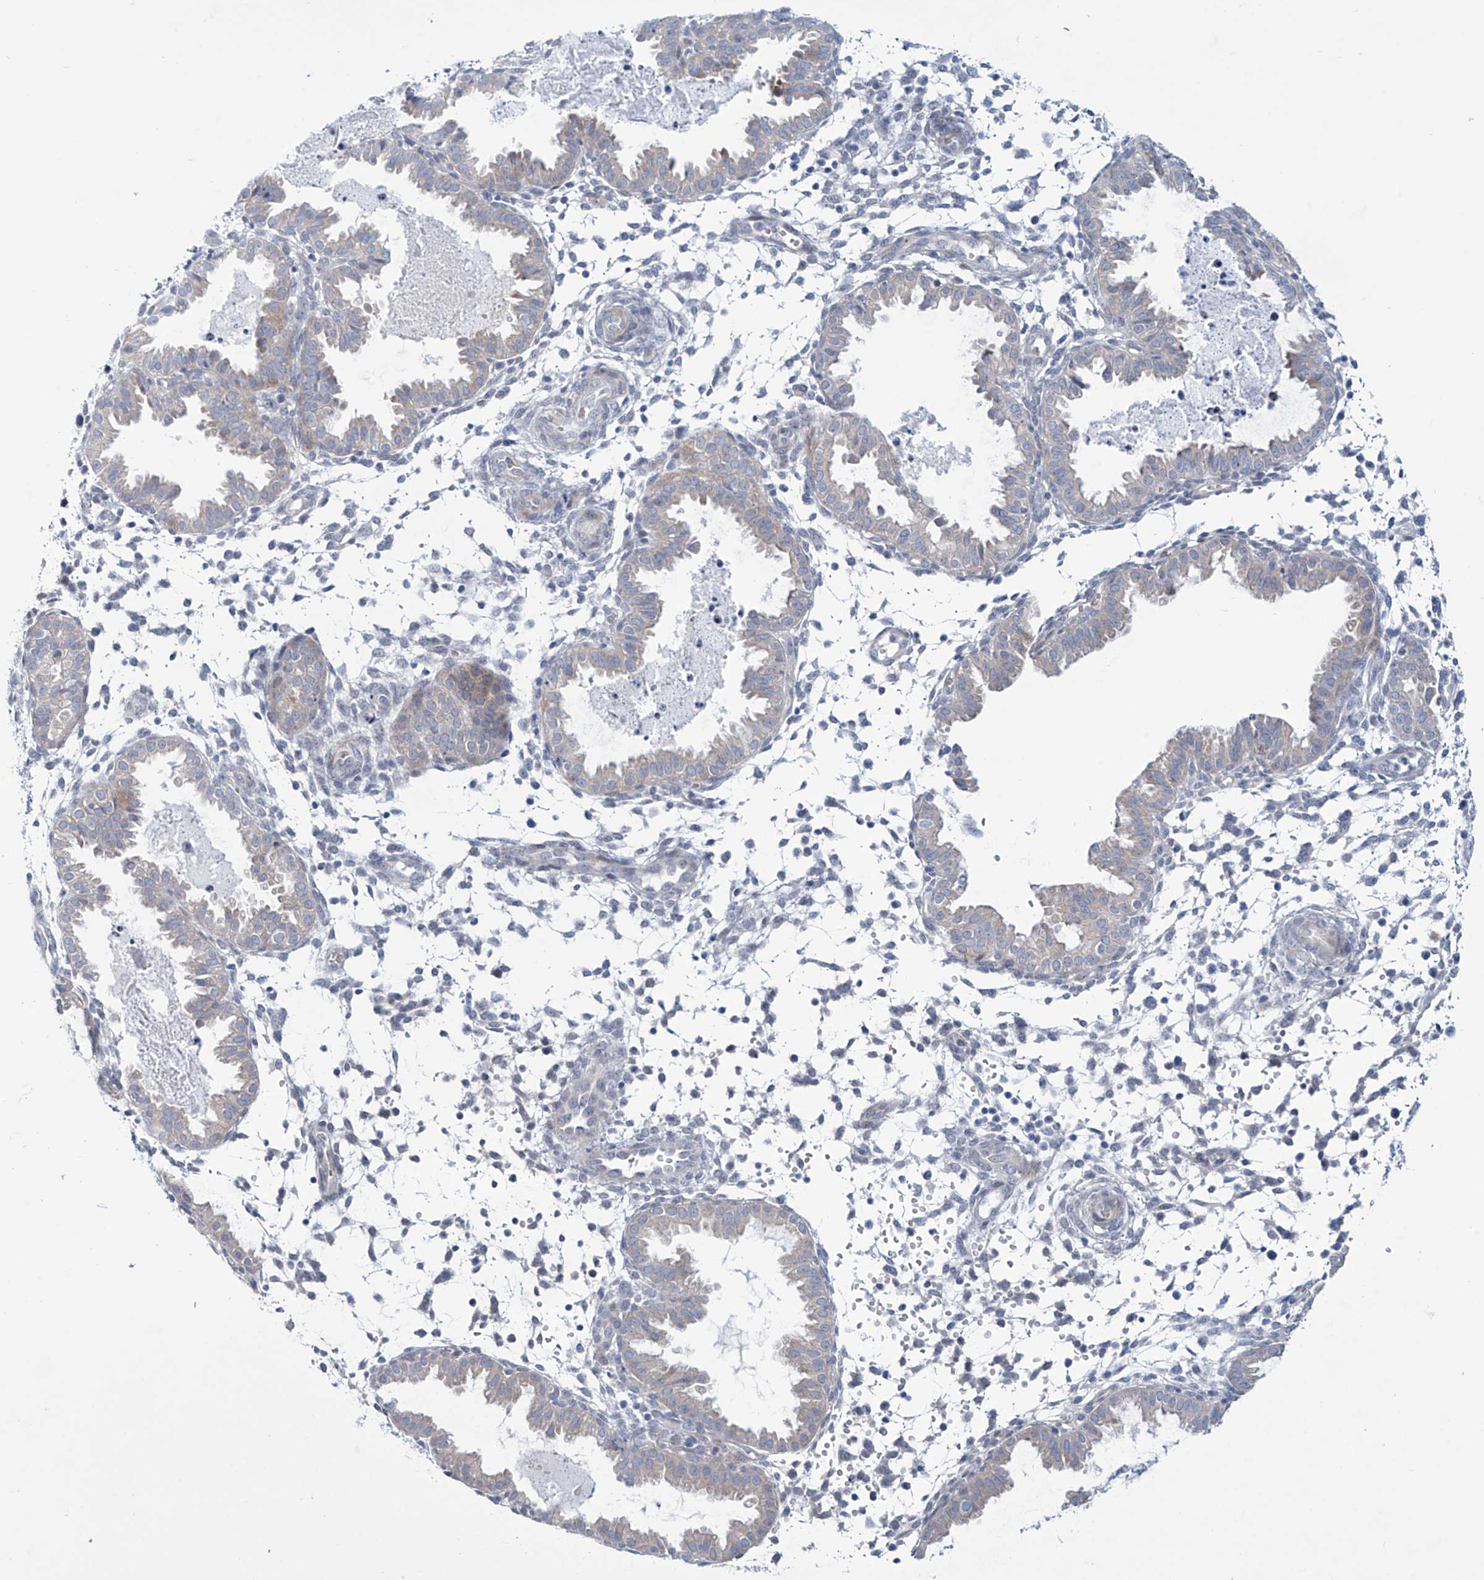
{"staining": {"intensity": "negative", "quantity": "none", "location": "none"}, "tissue": "endometrium", "cell_type": "Cells in endometrial stroma", "image_type": "normal", "snomed": [{"axis": "morphology", "description": "Normal tissue, NOS"}, {"axis": "topography", "description": "Endometrium"}], "caption": "Immunohistochemistry of benign endometrium reveals no staining in cells in endometrial stroma. (Stains: DAB (3,3'-diaminobenzidine) immunohistochemistry (IHC) with hematoxylin counter stain, Microscopy: brightfield microscopy at high magnification).", "gene": "TRIM60", "patient": {"sex": "female", "age": 33}}